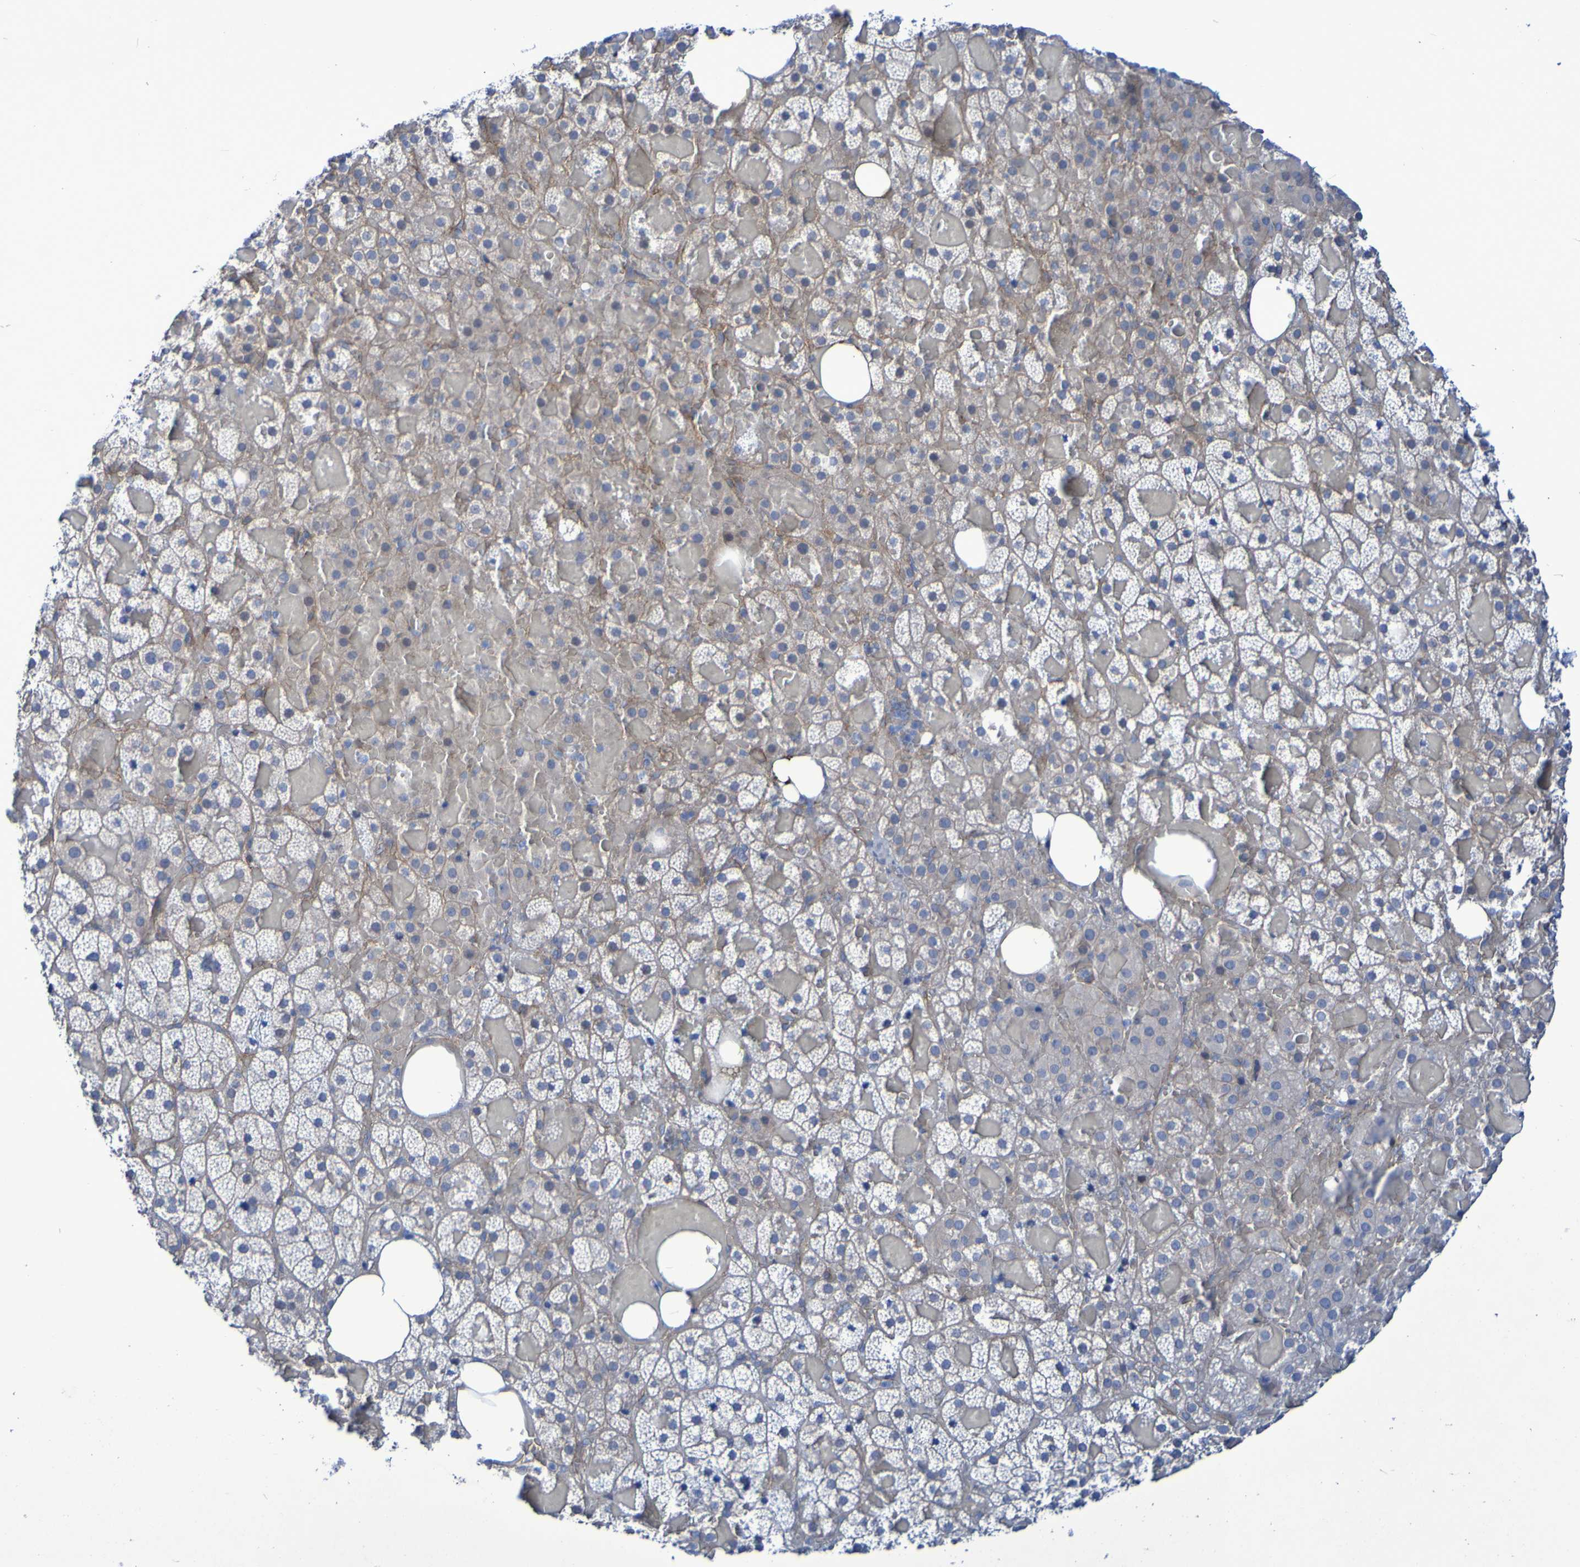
{"staining": {"intensity": "weak", "quantity": "<25%", "location": "cytoplasmic/membranous"}, "tissue": "adrenal gland", "cell_type": "Glandular cells", "image_type": "normal", "snomed": [{"axis": "morphology", "description": "Normal tissue, NOS"}, {"axis": "topography", "description": "Adrenal gland"}], "caption": "The immunohistochemistry (IHC) photomicrograph has no significant expression in glandular cells of adrenal gland.", "gene": "LPP", "patient": {"sex": "female", "age": 59}}